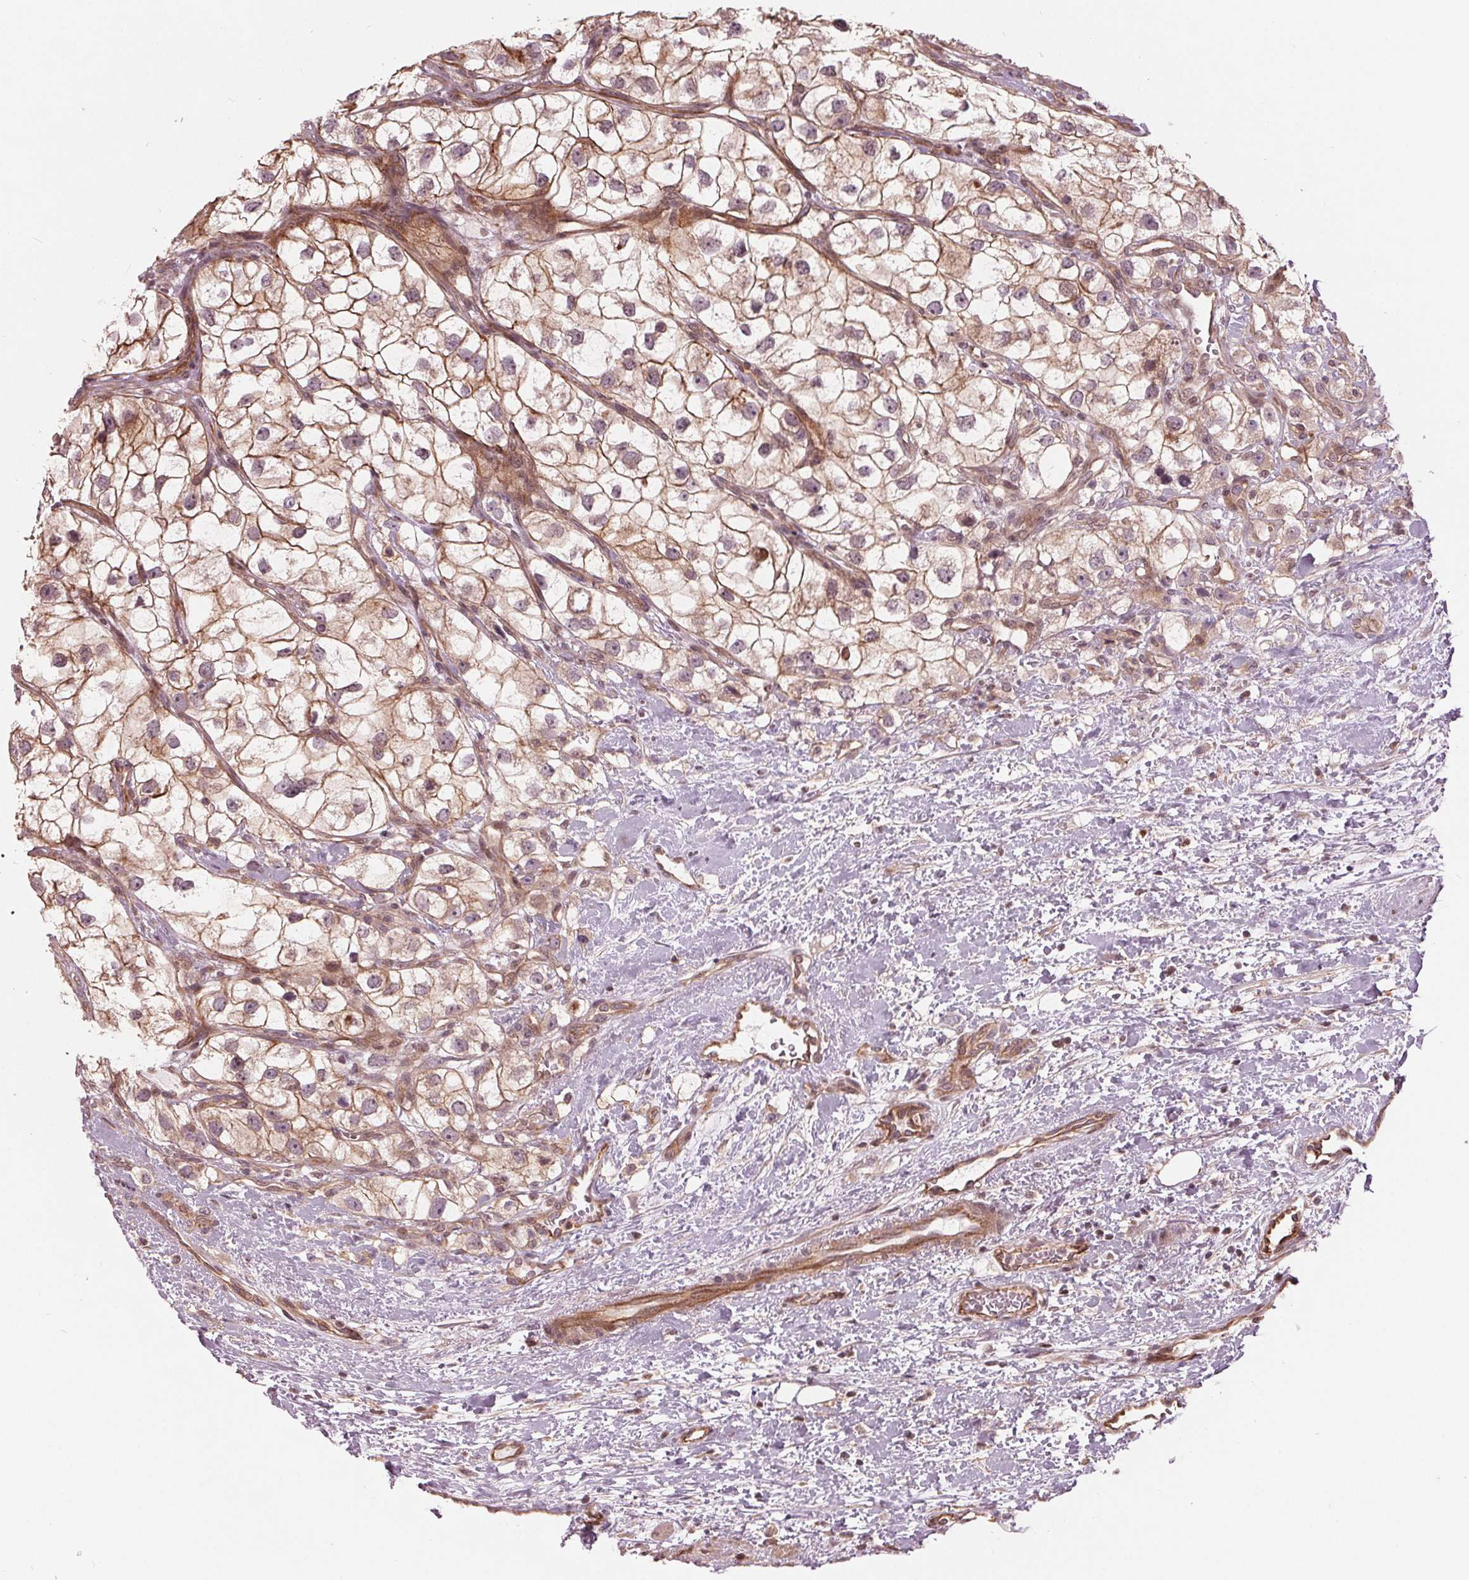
{"staining": {"intensity": "negative", "quantity": "none", "location": "none"}, "tissue": "renal cancer", "cell_type": "Tumor cells", "image_type": "cancer", "snomed": [{"axis": "morphology", "description": "Adenocarcinoma, NOS"}, {"axis": "topography", "description": "Kidney"}], "caption": "This micrograph is of renal cancer stained with immunohistochemistry (IHC) to label a protein in brown with the nuclei are counter-stained blue. There is no staining in tumor cells.", "gene": "TXNIP", "patient": {"sex": "male", "age": 59}}